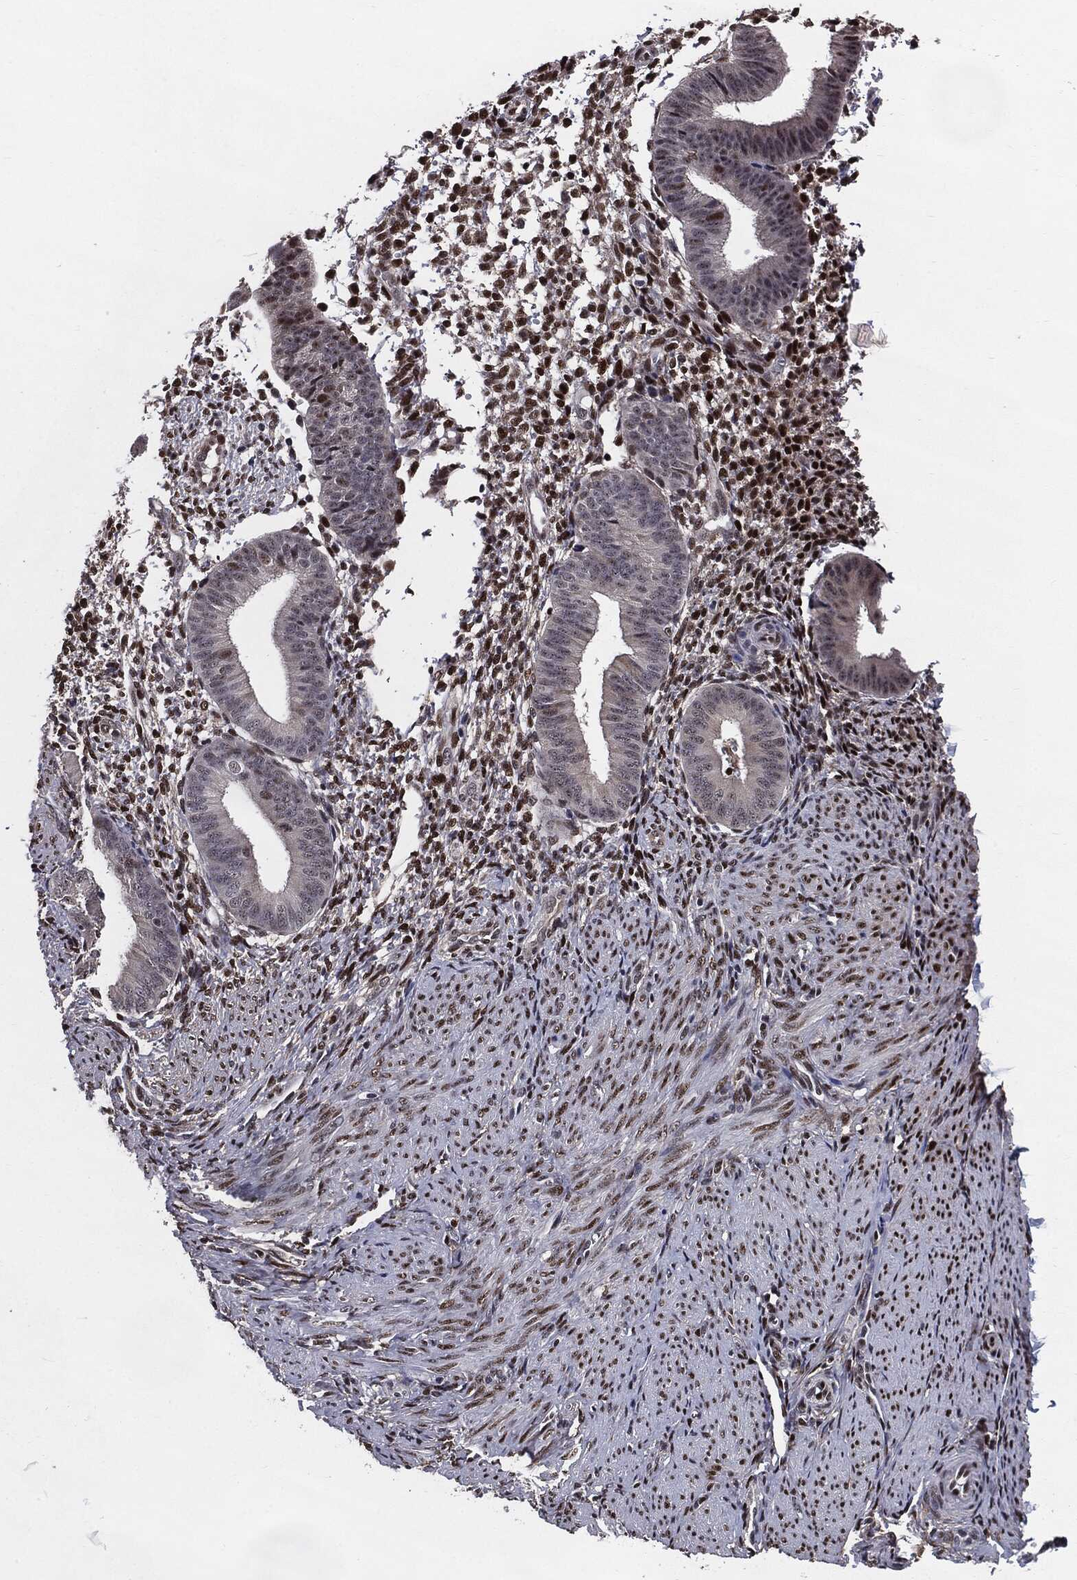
{"staining": {"intensity": "strong", "quantity": "25%-75%", "location": "nuclear"}, "tissue": "endometrium", "cell_type": "Cells in endometrial stroma", "image_type": "normal", "snomed": [{"axis": "morphology", "description": "Normal tissue, NOS"}, {"axis": "topography", "description": "Endometrium"}], "caption": "Protein staining by IHC demonstrates strong nuclear positivity in approximately 25%-75% of cells in endometrial stroma in unremarkable endometrium.", "gene": "JUN", "patient": {"sex": "female", "age": 47}}